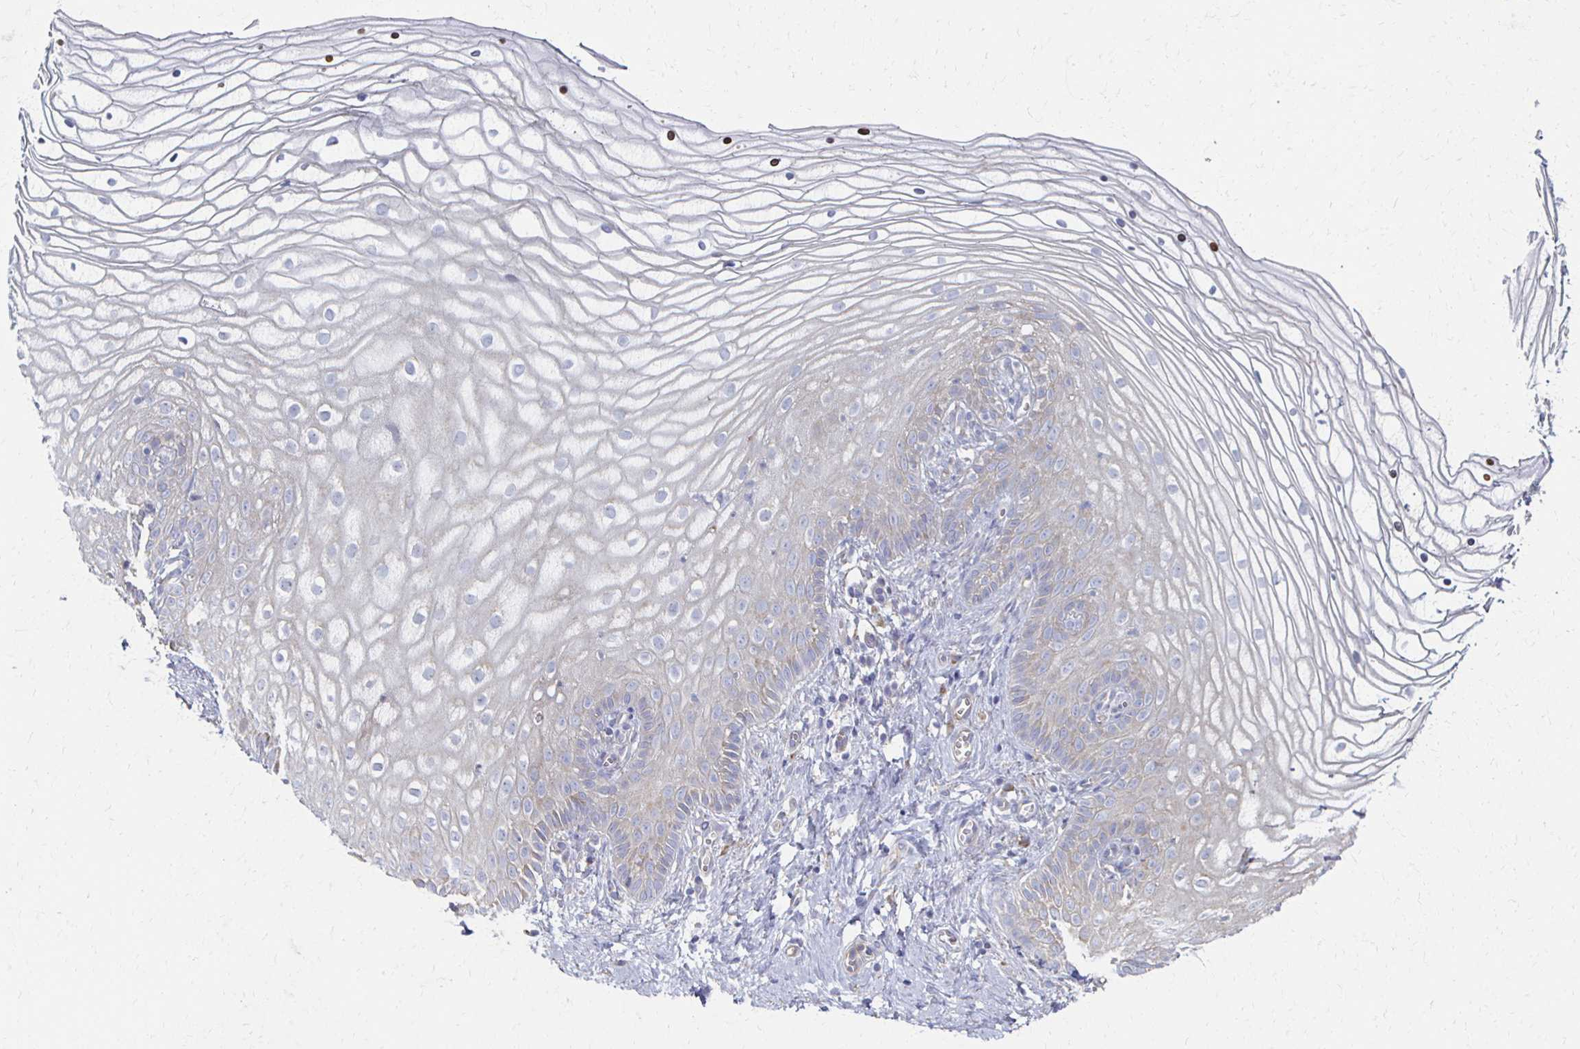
{"staining": {"intensity": "weak", "quantity": "<25%", "location": "cytoplasmic/membranous"}, "tissue": "vagina", "cell_type": "Squamous epithelial cells", "image_type": "normal", "snomed": [{"axis": "morphology", "description": "Normal tissue, NOS"}, {"axis": "topography", "description": "Vagina"}], "caption": "A photomicrograph of human vagina is negative for staining in squamous epithelial cells. (Immunohistochemistry, brightfield microscopy, high magnification).", "gene": "ATP1A3", "patient": {"sex": "female", "age": 56}}